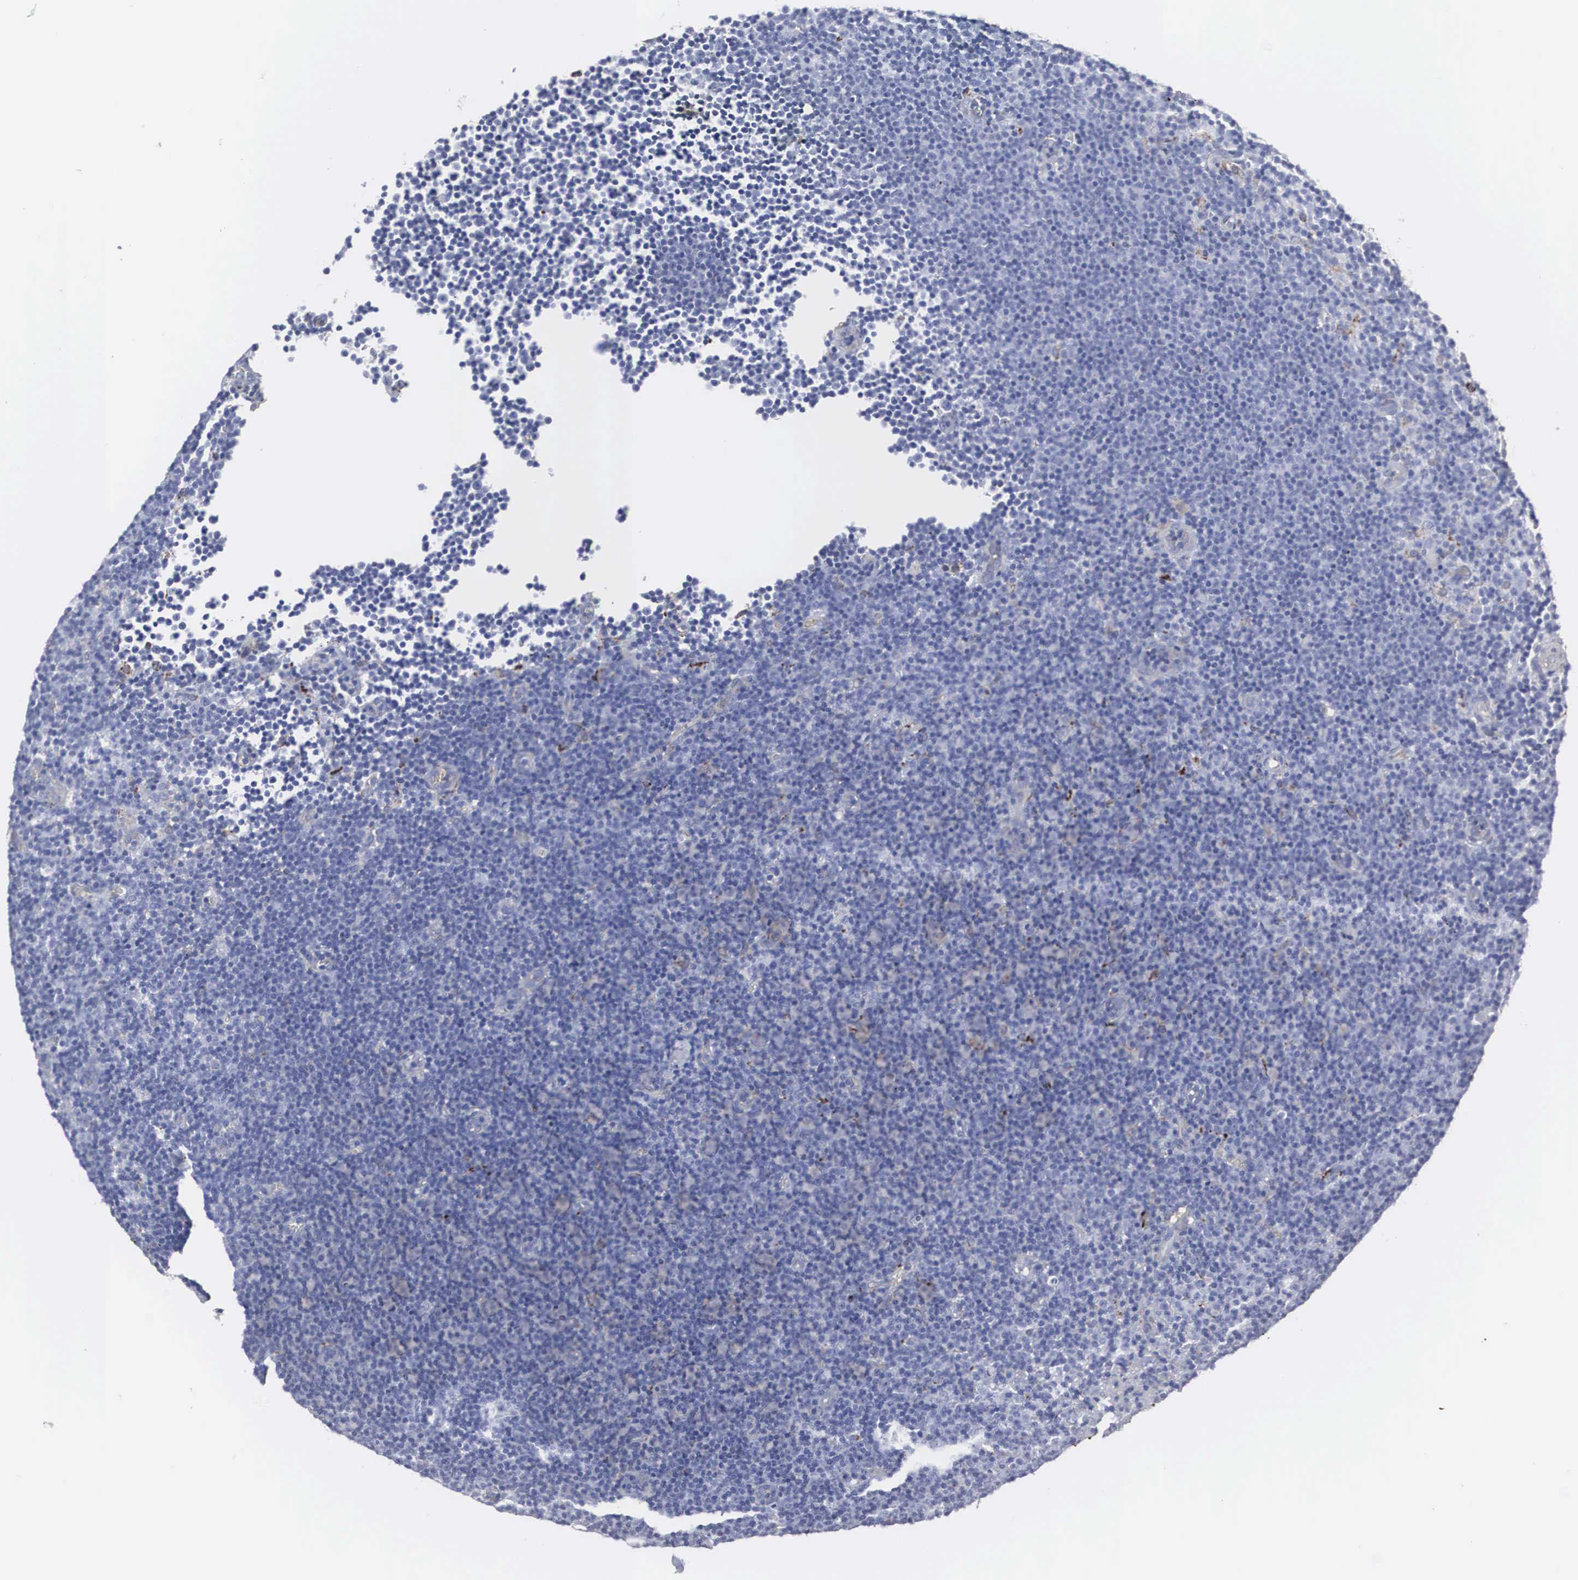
{"staining": {"intensity": "weak", "quantity": "<25%", "location": "cytoplasmic/membranous"}, "tissue": "lymphoma", "cell_type": "Tumor cells", "image_type": "cancer", "snomed": [{"axis": "morphology", "description": "Malignant lymphoma, non-Hodgkin's type, Low grade"}, {"axis": "topography", "description": "Lymph node"}], "caption": "The photomicrograph reveals no significant staining in tumor cells of malignant lymphoma, non-Hodgkin's type (low-grade).", "gene": "LGALS3BP", "patient": {"sex": "male", "age": 57}}